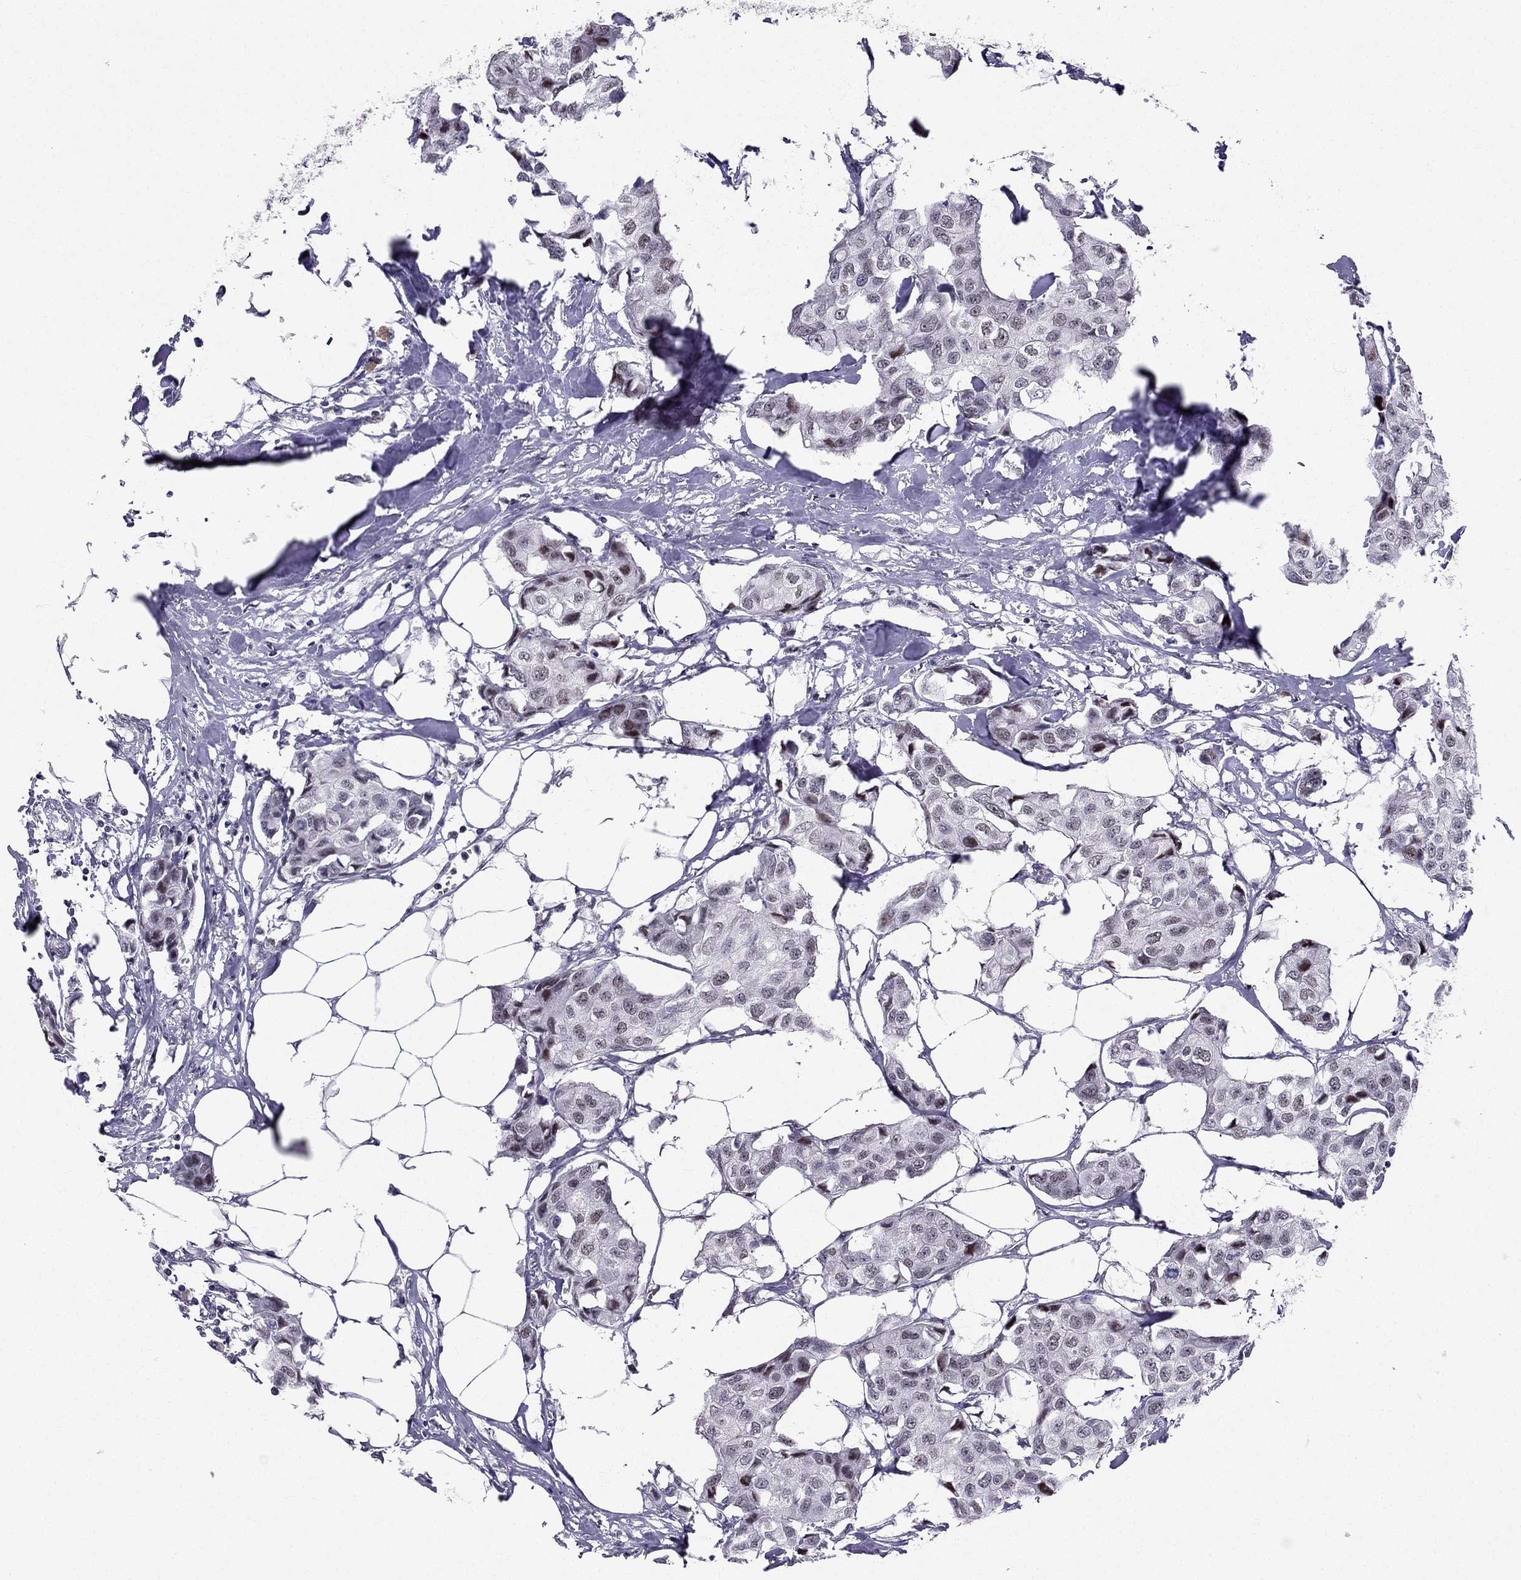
{"staining": {"intensity": "negative", "quantity": "none", "location": "none"}, "tissue": "breast cancer", "cell_type": "Tumor cells", "image_type": "cancer", "snomed": [{"axis": "morphology", "description": "Duct carcinoma"}, {"axis": "topography", "description": "Breast"}], "caption": "Breast cancer was stained to show a protein in brown. There is no significant positivity in tumor cells.", "gene": "RPRD2", "patient": {"sex": "female", "age": 80}}